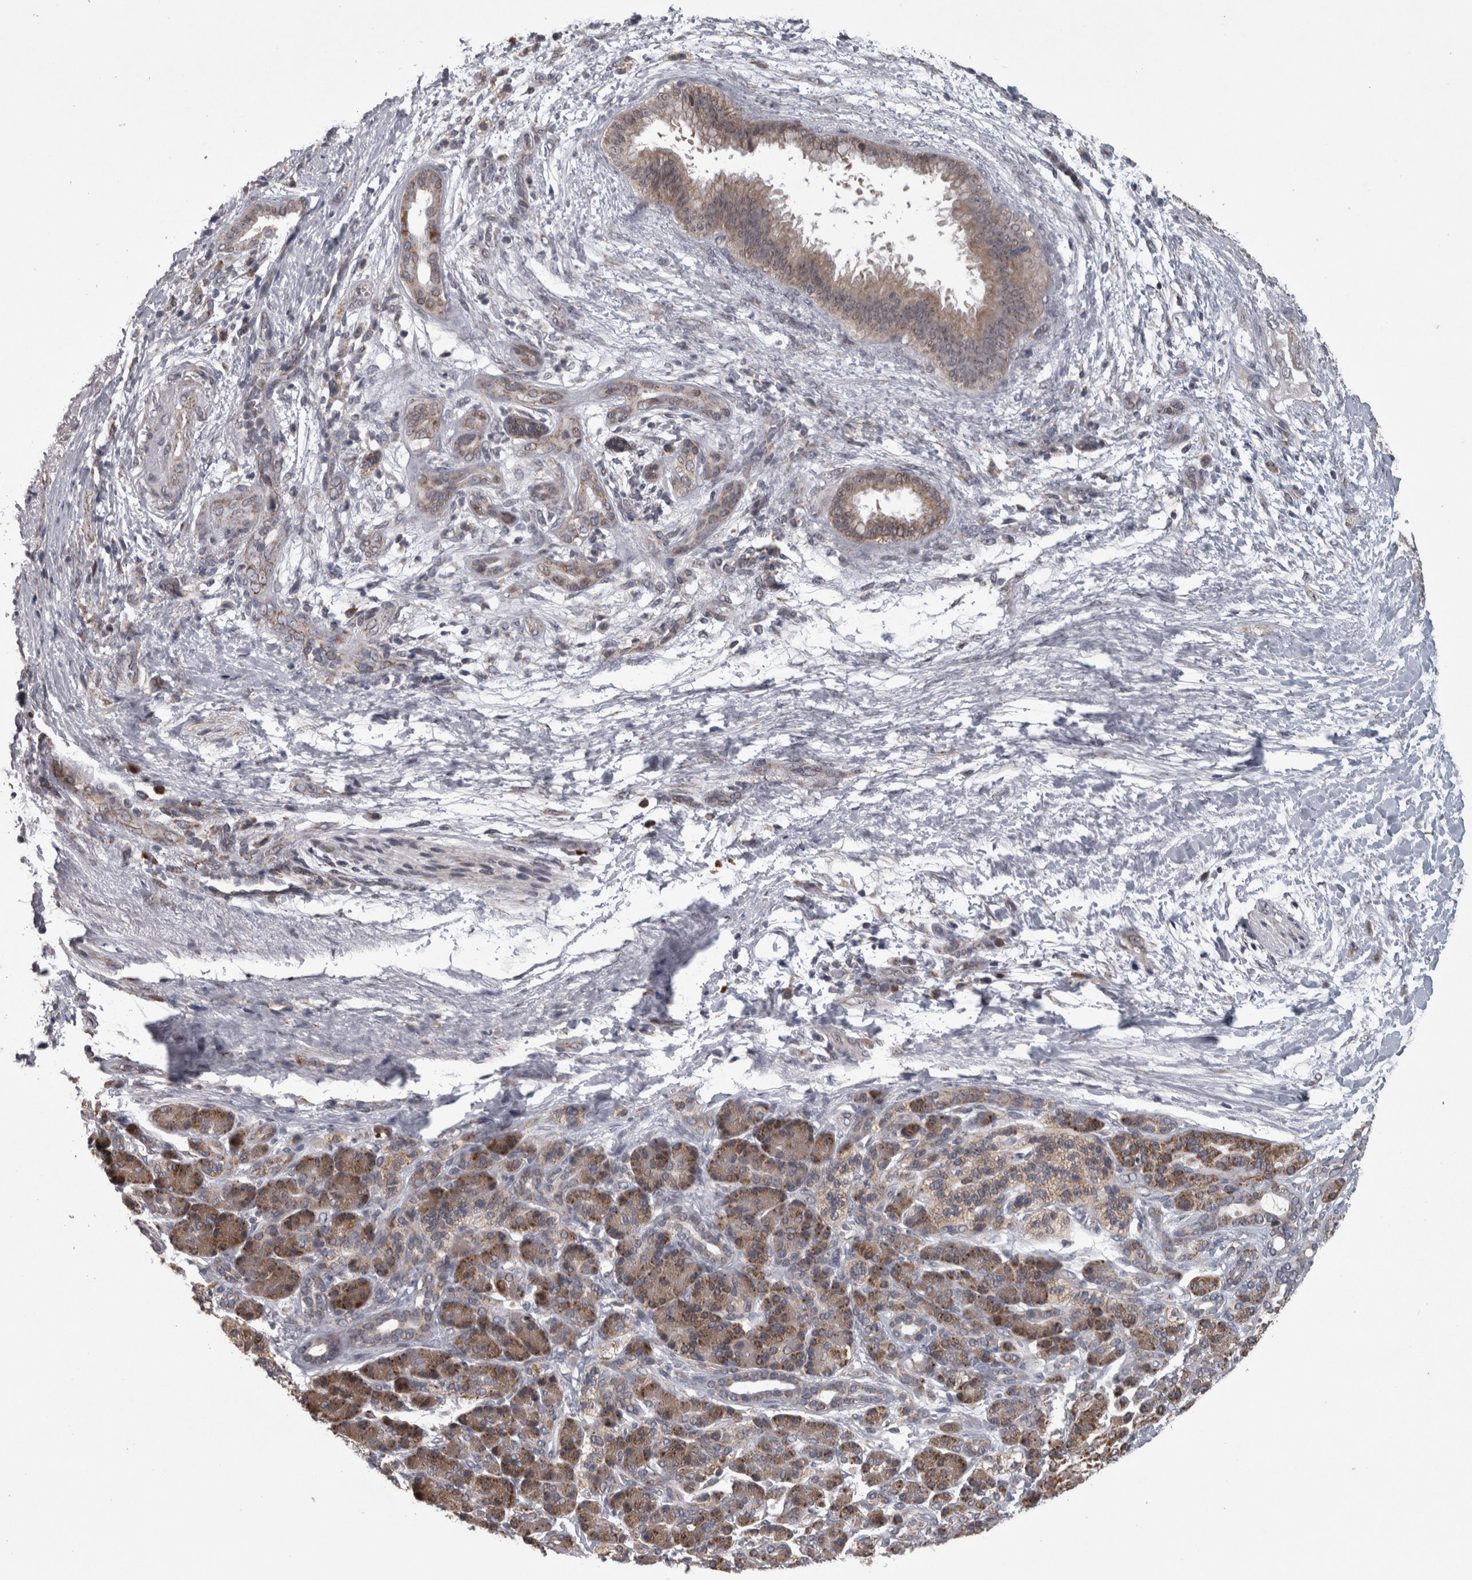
{"staining": {"intensity": "weak", "quantity": "25%-75%", "location": "cytoplasmic/membranous"}, "tissue": "pancreatic cancer", "cell_type": "Tumor cells", "image_type": "cancer", "snomed": [{"axis": "morphology", "description": "Adenocarcinoma, NOS"}, {"axis": "topography", "description": "Pancreas"}], "caption": "DAB immunohistochemical staining of pancreatic cancer demonstrates weak cytoplasmic/membranous protein staining in about 25%-75% of tumor cells.", "gene": "DBT", "patient": {"sex": "male", "age": 59}}